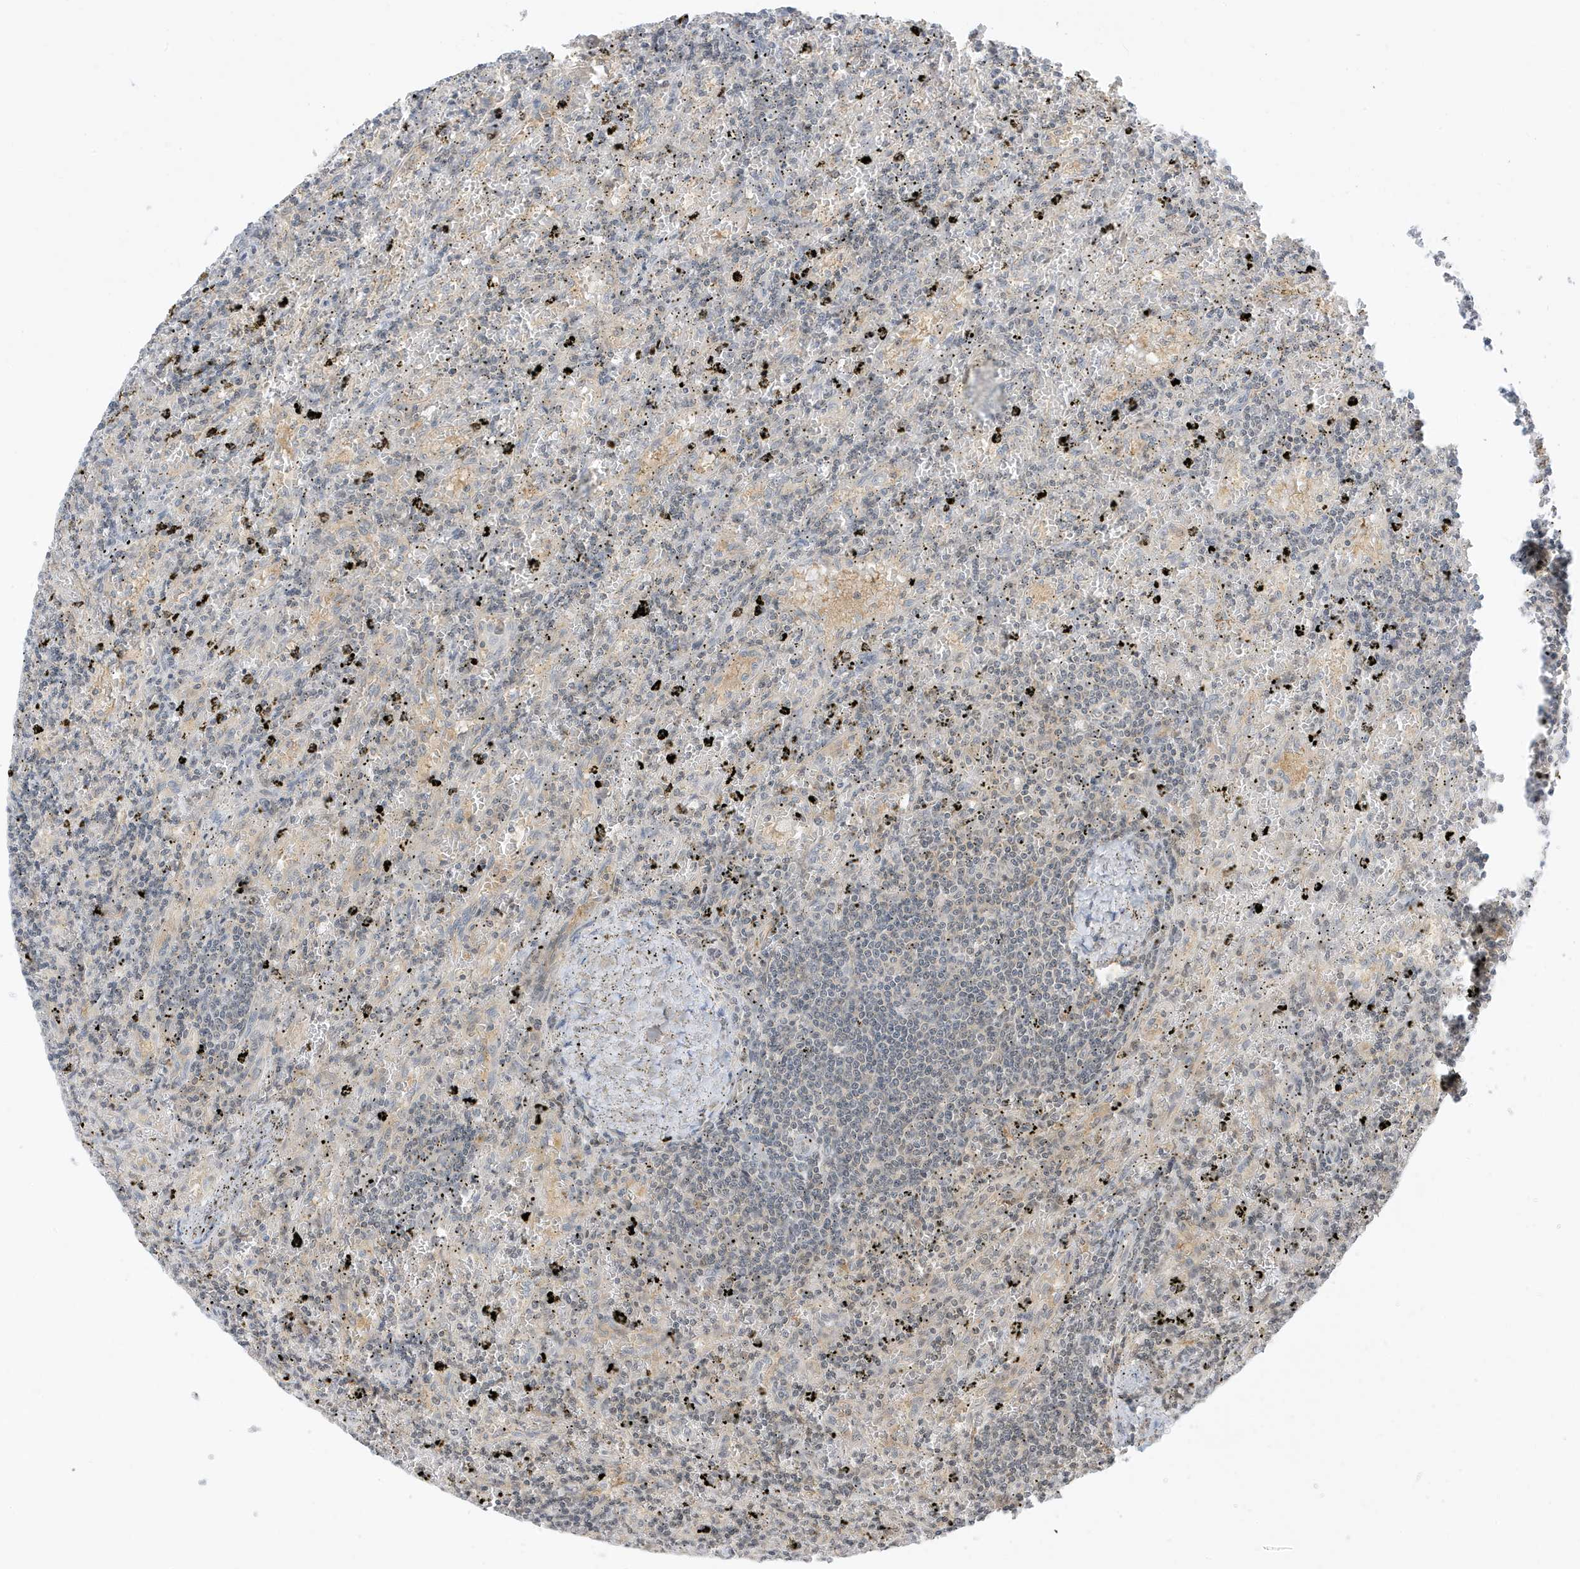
{"staining": {"intensity": "negative", "quantity": "none", "location": "none"}, "tissue": "lymphoma", "cell_type": "Tumor cells", "image_type": "cancer", "snomed": [{"axis": "morphology", "description": "Malignant lymphoma, non-Hodgkin's type, Low grade"}, {"axis": "topography", "description": "Spleen"}], "caption": "IHC of lymphoma displays no staining in tumor cells.", "gene": "TAB3", "patient": {"sex": "male", "age": 76}}